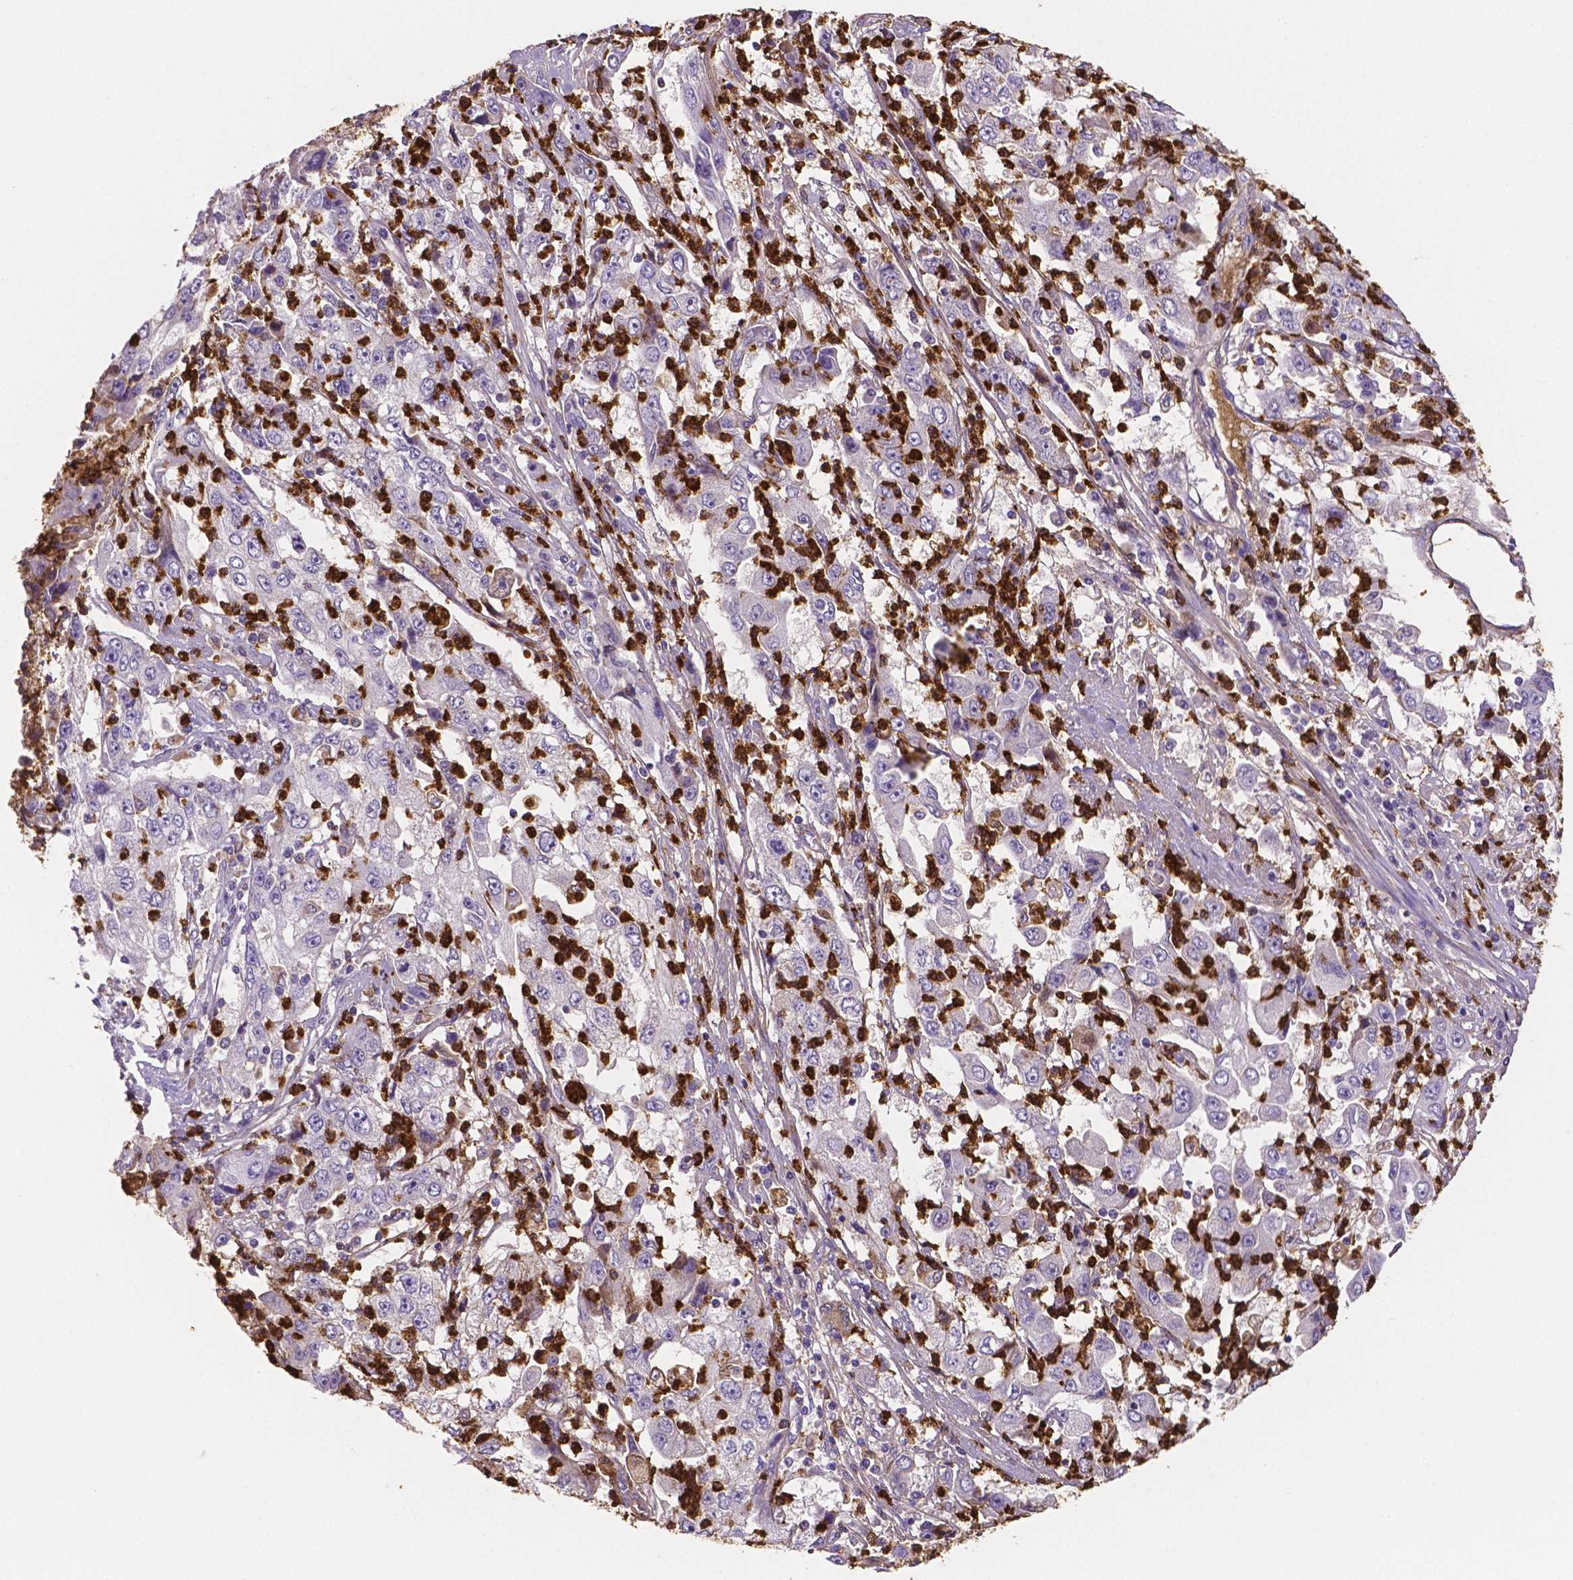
{"staining": {"intensity": "negative", "quantity": "none", "location": "none"}, "tissue": "cervical cancer", "cell_type": "Tumor cells", "image_type": "cancer", "snomed": [{"axis": "morphology", "description": "Squamous cell carcinoma, NOS"}, {"axis": "topography", "description": "Cervix"}], "caption": "This is a micrograph of IHC staining of cervical cancer (squamous cell carcinoma), which shows no expression in tumor cells.", "gene": "MMP9", "patient": {"sex": "female", "age": 36}}